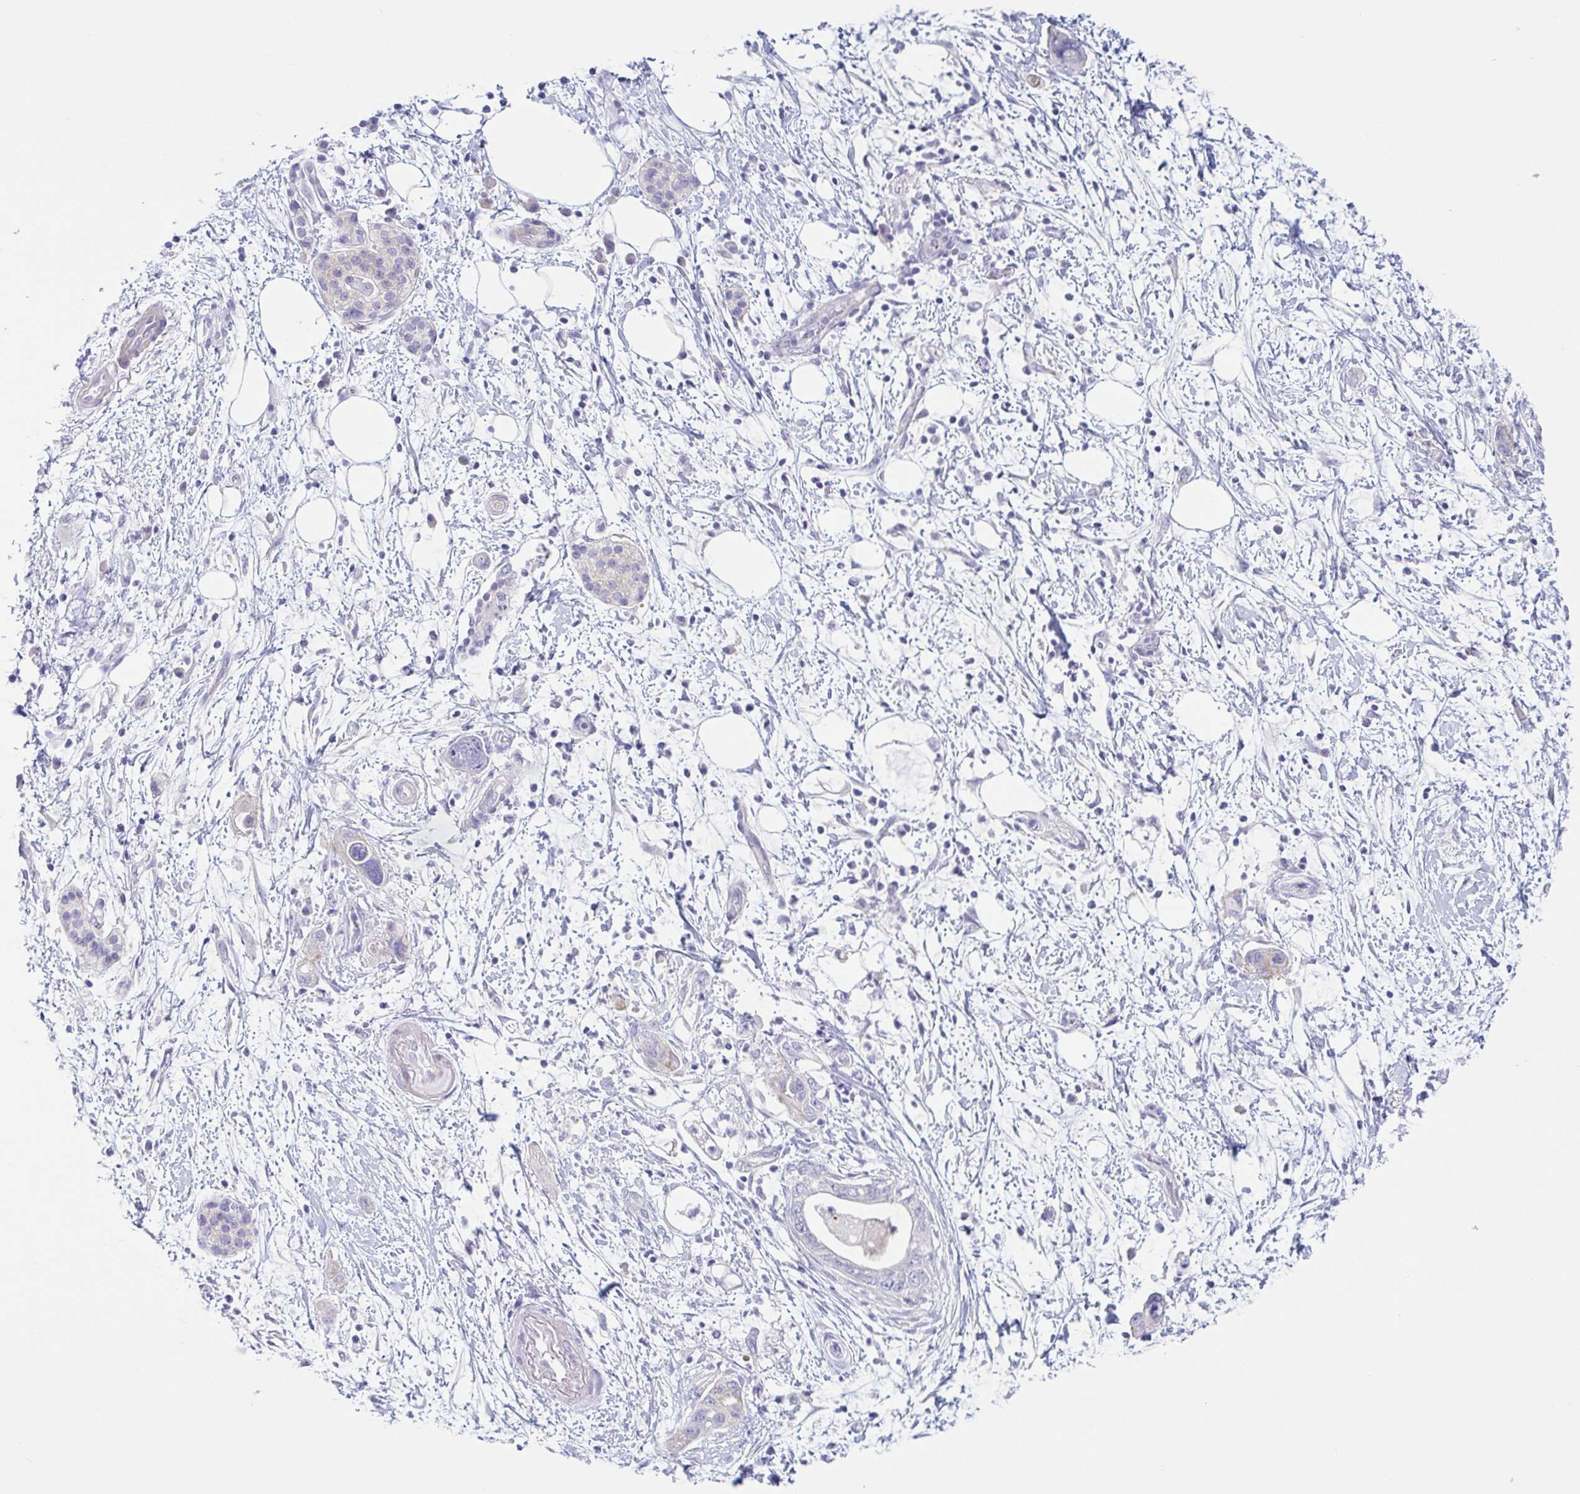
{"staining": {"intensity": "negative", "quantity": "none", "location": "none"}, "tissue": "pancreatic cancer", "cell_type": "Tumor cells", "image_type": "cancer", "snomed": [{"axis": "morphology", "description": "Adenocarcinoma, NOS"}, {"axis": "topography", "description": "Pancreas"}], "caption": "Immunohistochemistry (IHC) photomicrograph of neoplastic tissue: pancreatic cancer (adenocarcinoma) stained with DAB displays no significant protein positivity in tumor cells.", "gene": "TNNI2", "patient": {"sex": "female", "age": 73}}